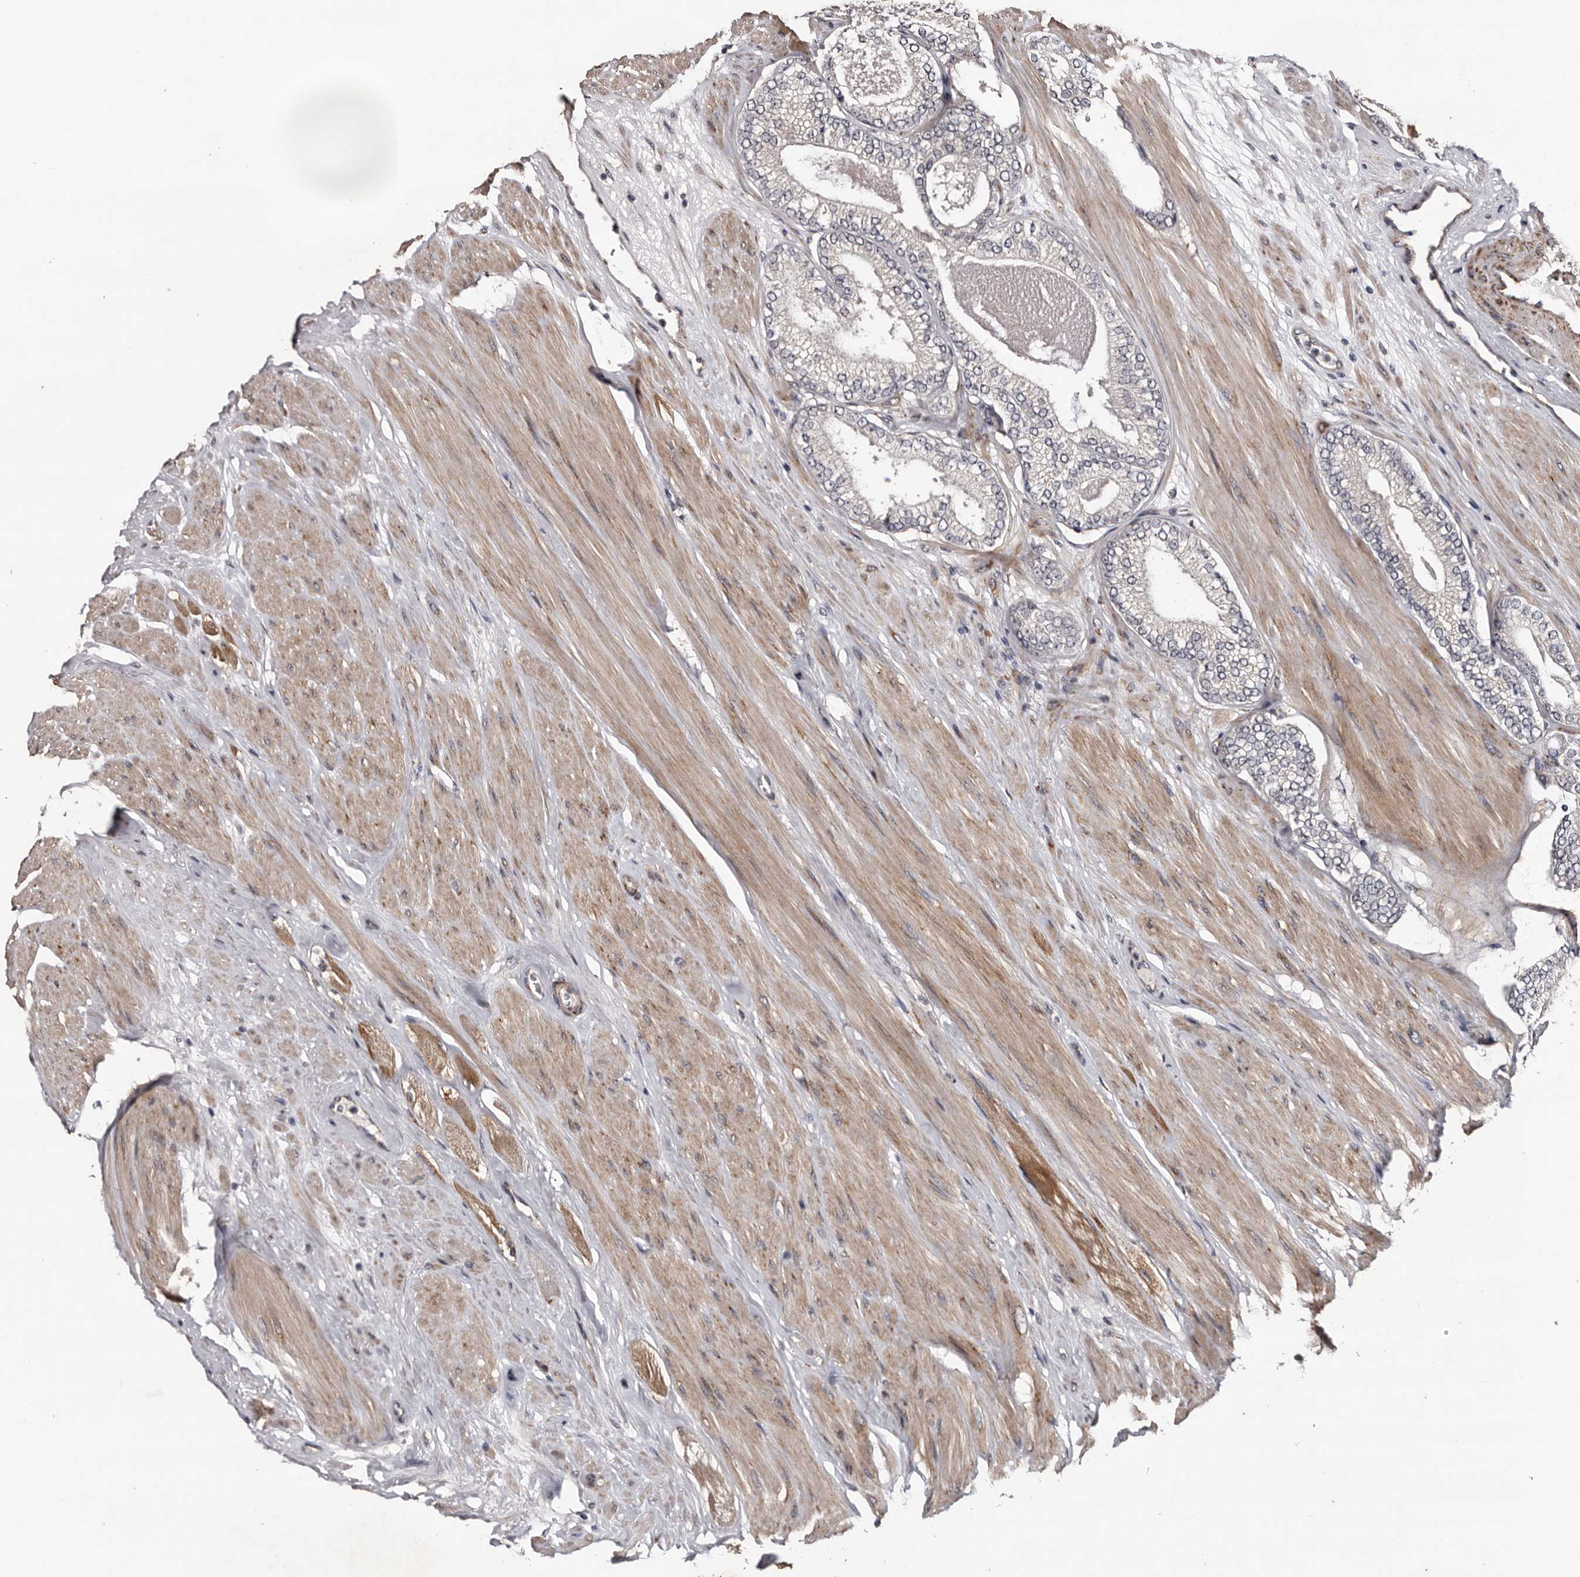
{"staining": {"intensity": "negative", "quantity": "none", "location": "none"}, "tissue": "prostate cancer", "cell_type": "Tumor cells", "image_type": "cancer", "snomed": [{"axis": "morphology", "description": "Adenocarcinoma, High grade"}, {"axis": "topography", "description": "Prostate"}], "caption": "Prostate cancer stained for a protein using IHC reveals no positivity tumor cells.", "gene": "ARMCX2", "patient": {"sex": "male", "age": 61}}